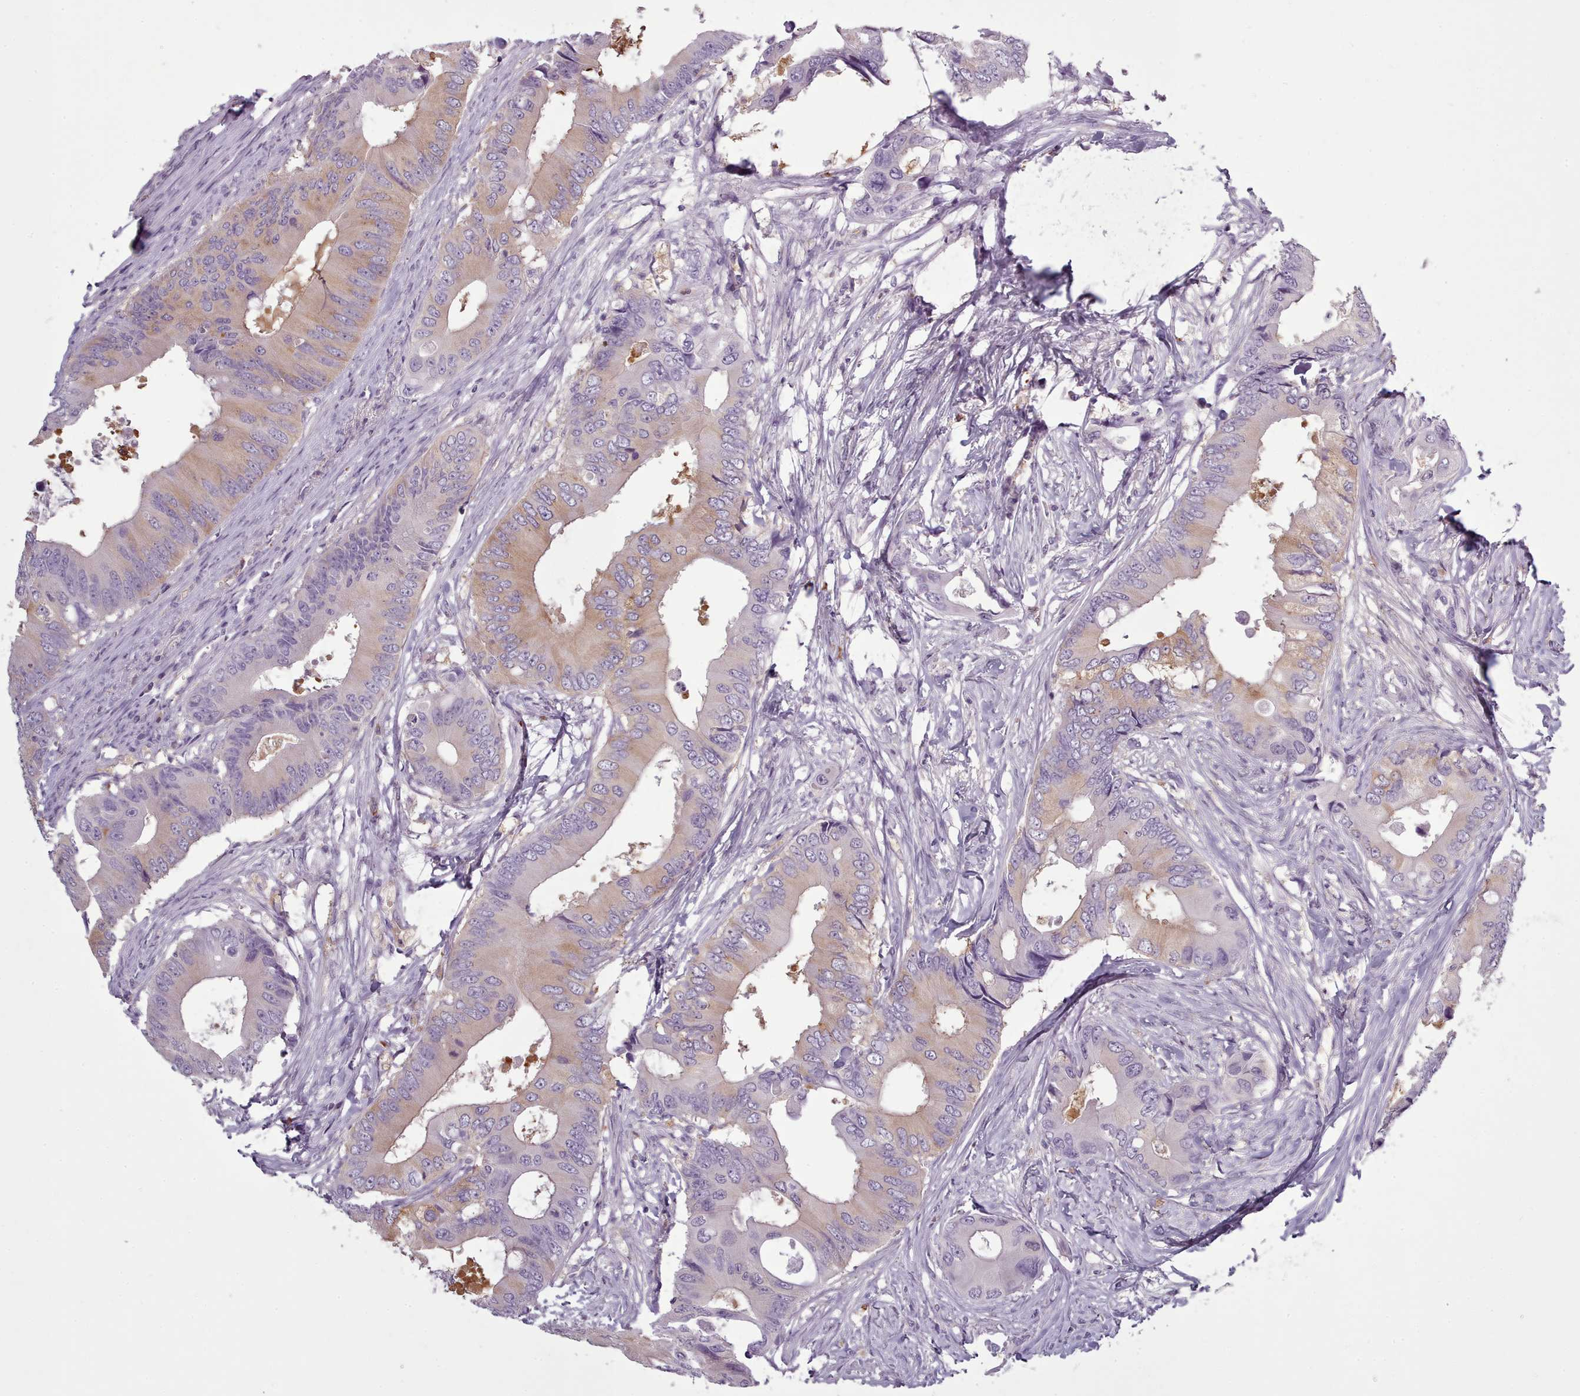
{"staining": {"intensity": "moderate", "quantity": "<25%", "location": "cytoplasmic/membranous"}, "tissue": "colorectal cancer", "cell_type": "Tumor cells", "image_type": "cancer", "snomed": [{"axis": "morphology", "description": "Adenocarcinoma, NOS"}, {"axis": "topography", "description": "Colon"}], "caption": "Human colorectal cancer (adenocarcinoma) stained with a brown dye reveals moderate cytoplasmic/membranous positive positivity in about <25% of tumor cells.", "gene": "NDST2", "patient": {"sex": "male", "age": 71}}